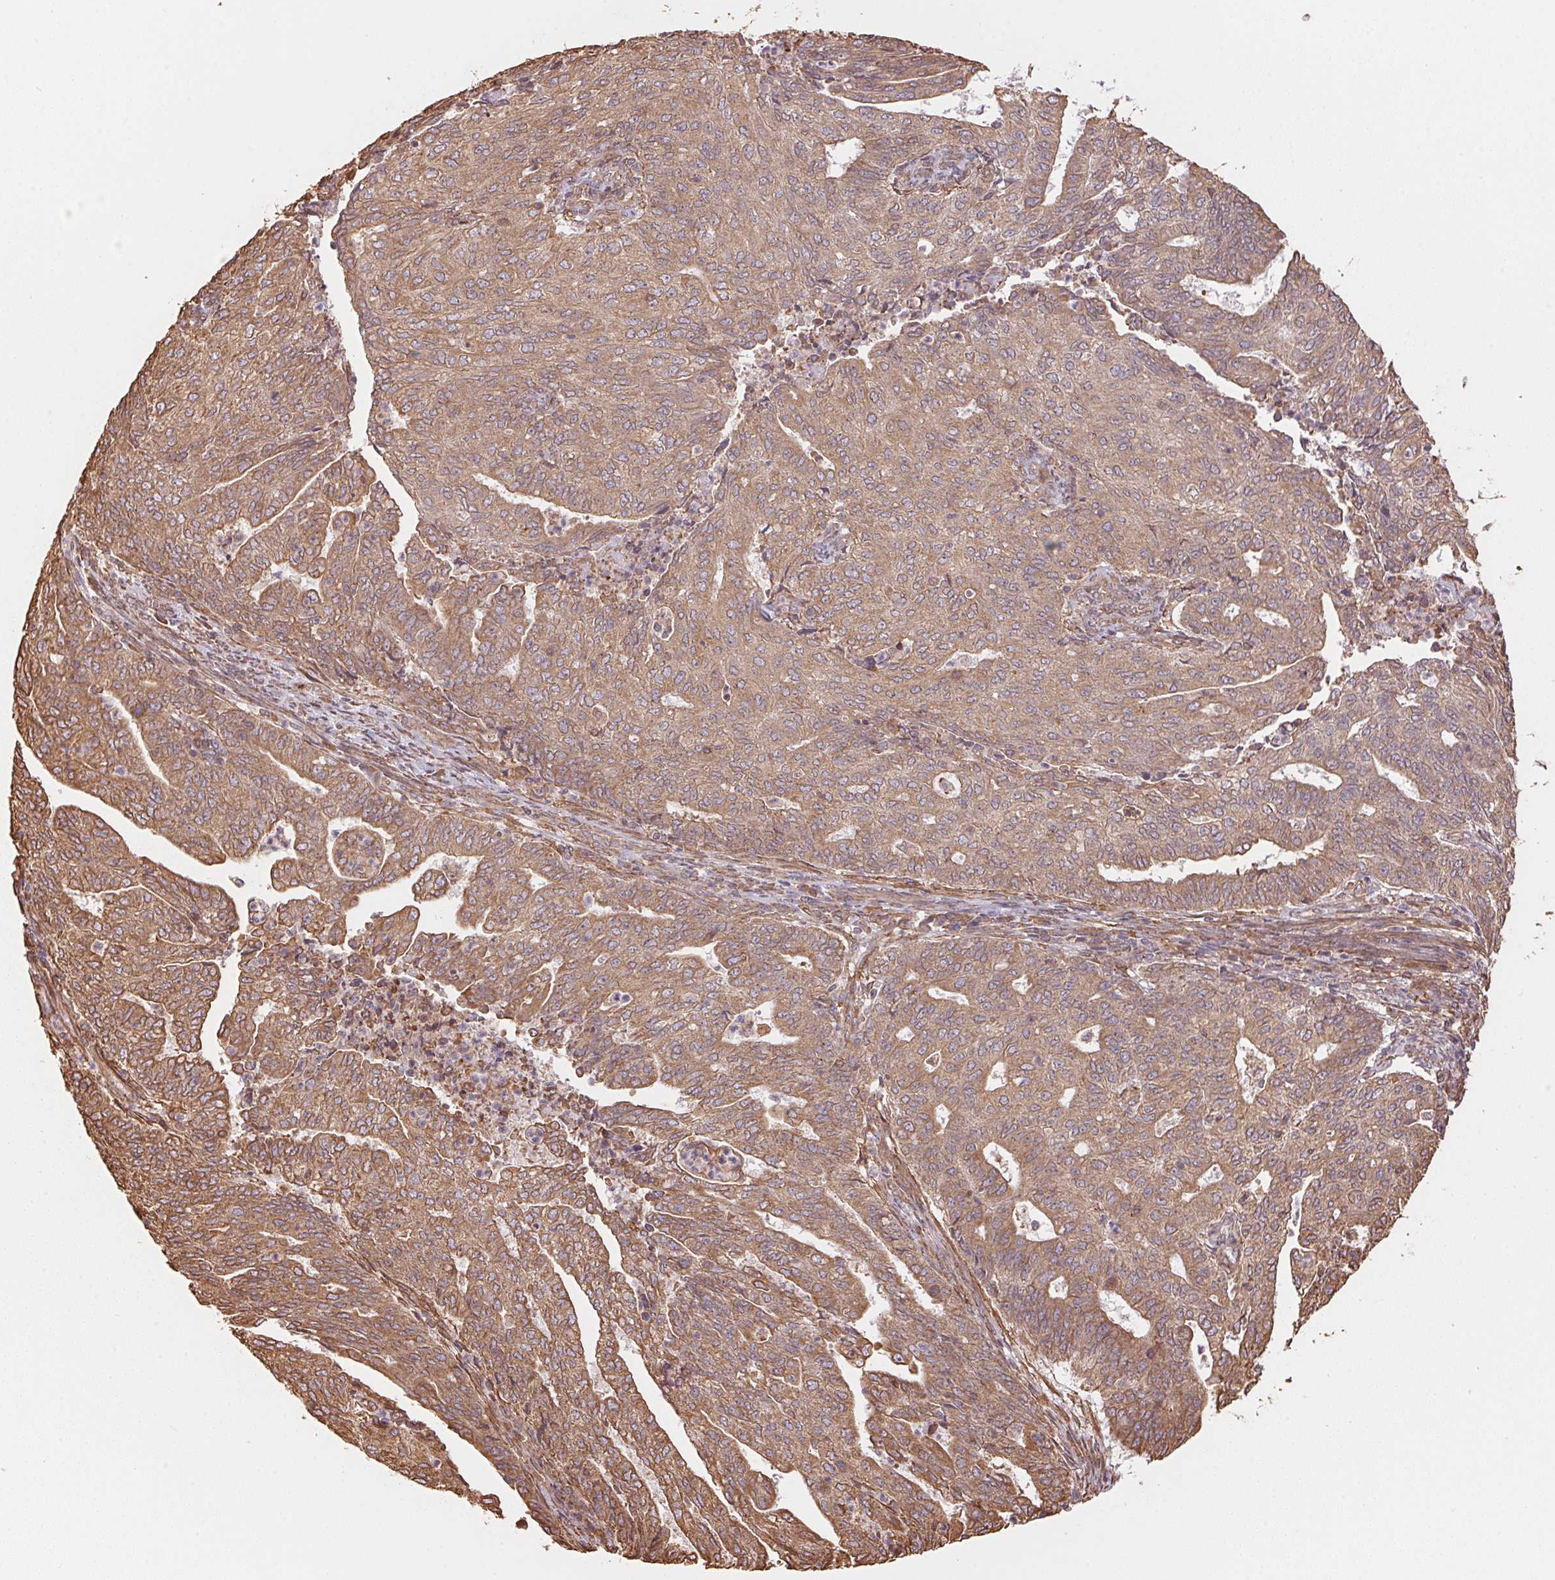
{"staining": {"intensity": "moderate", "quantity": ">75%", "location": "cytoplasmic/membranous"}, "tissue": "endometrial cancer", "cell_type": "Tumor cells", "image_type": "cancer", "snomed": [{"axis": "morphology", "description": "Adenocarcinoma, NOS"}, {"axis": "topography", "description": "Endometrium"}], "caption": "The micrograph reveals immunohistochemical staining of endometrial cancer (adenocarcinoma). There is moderate cytoplasmic/membranous expression is identified in about >75% of tumor cells. The staining is performed using DAB brown chromogen to label protein expression. The nuclei are counter-stained blue using hematoxylin.", "gene": "C6orf163", "patient": {"sex": "female", "age": 82}}